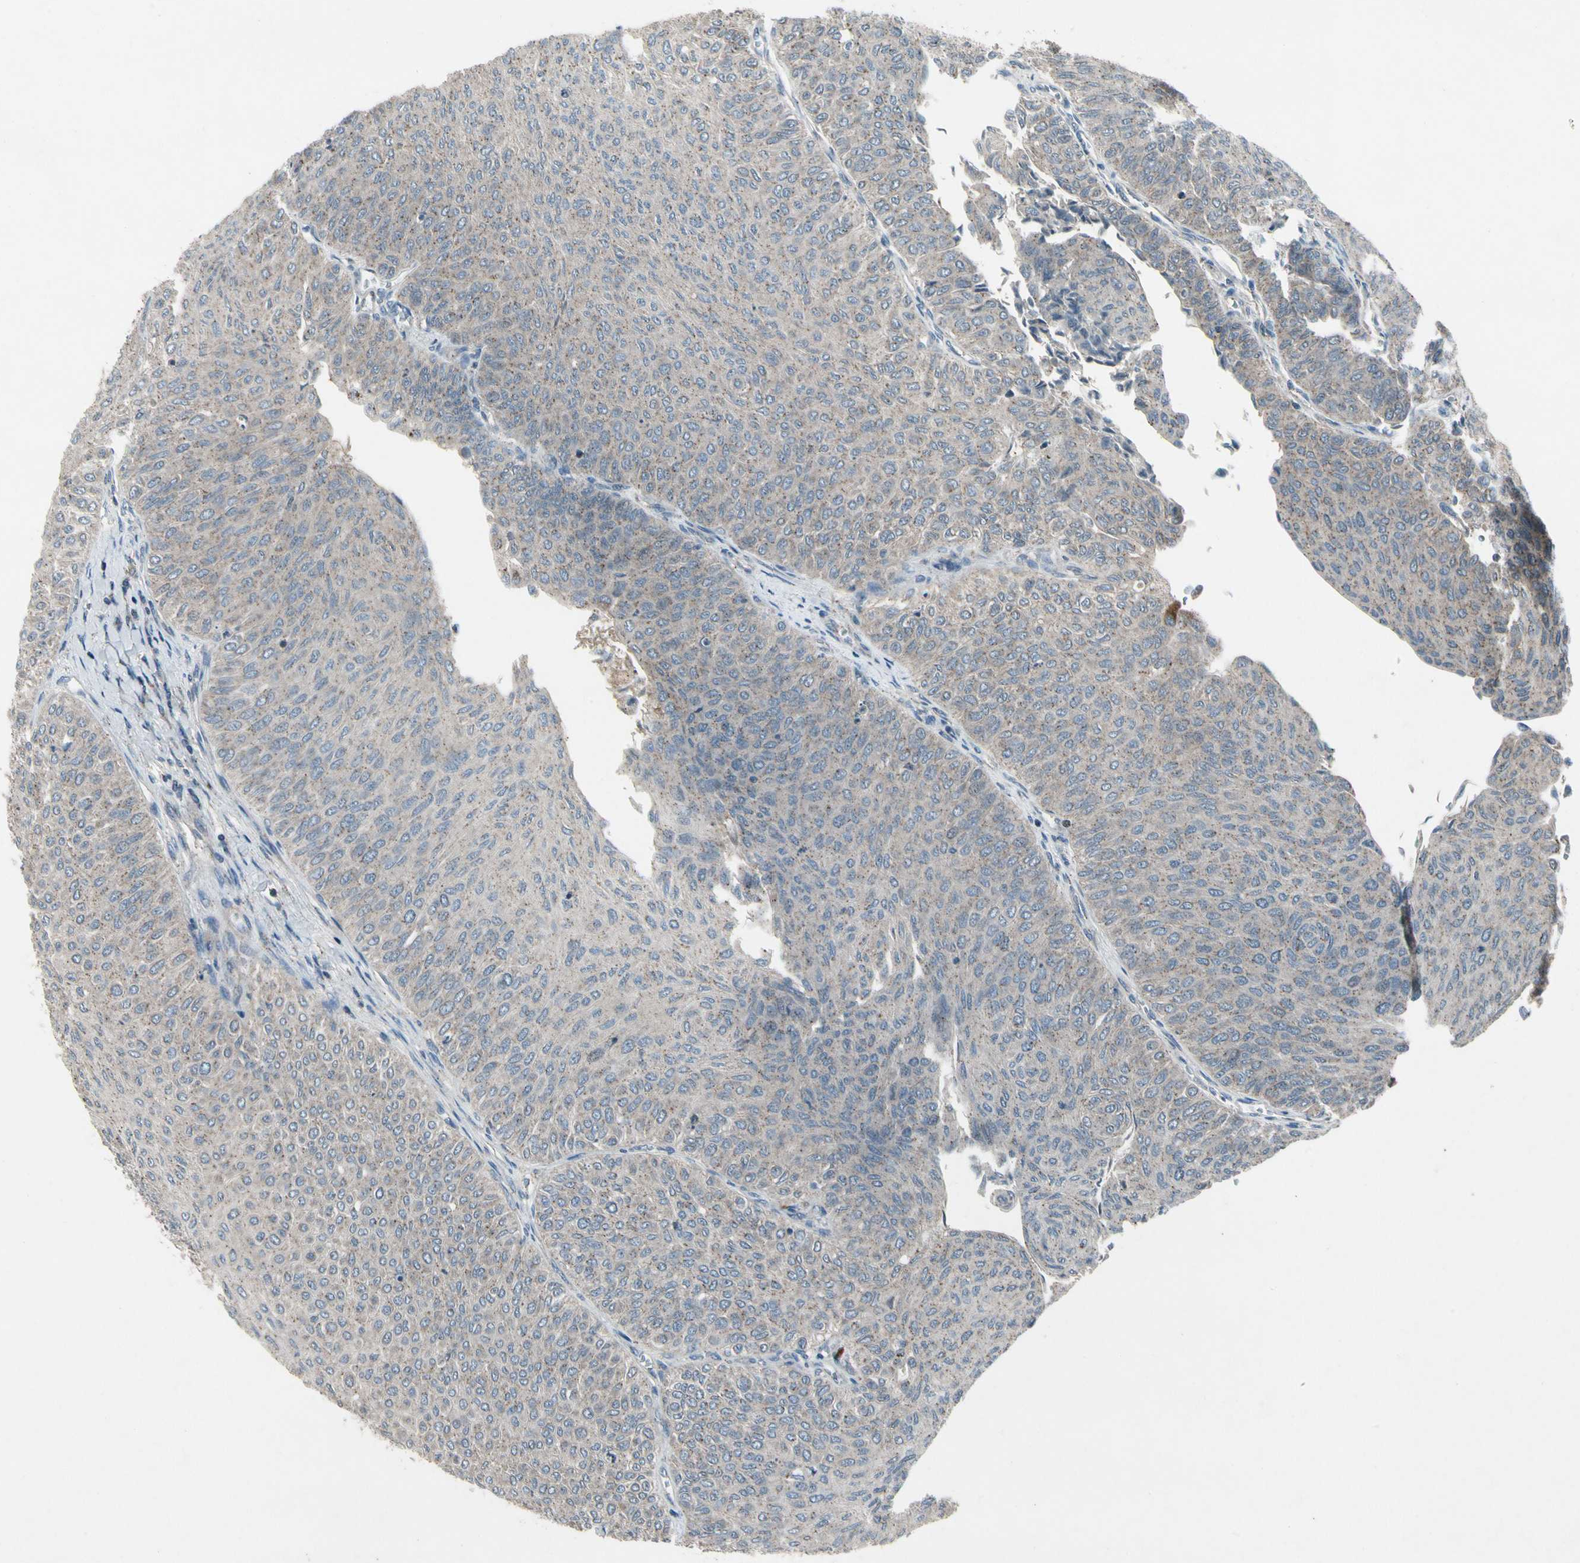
{"staining": {"intensity": "moderate", "quantity": "25%-75%", "location": "cytoplasmic/membranous"}, "tissue": "urothelial cancer", "cell_type": "Tumor cells", "image_type": "cancer", "snomed": [{"axis": "morphology", "description": "Urothelial carcinoma, Low grade"}, {"axis": "topography", "description": "Urinary bladder"}], "caption": "Protein expression analysis of human urothelial cancer reveals moderate cytoplasmic/membranous expression in approximately 25%-75% of tumor cells. The protein is shown in brown color, while the nuclei are stained blue.", "gene": "NMI", "patient": {"sex": "male", "age": 78}}